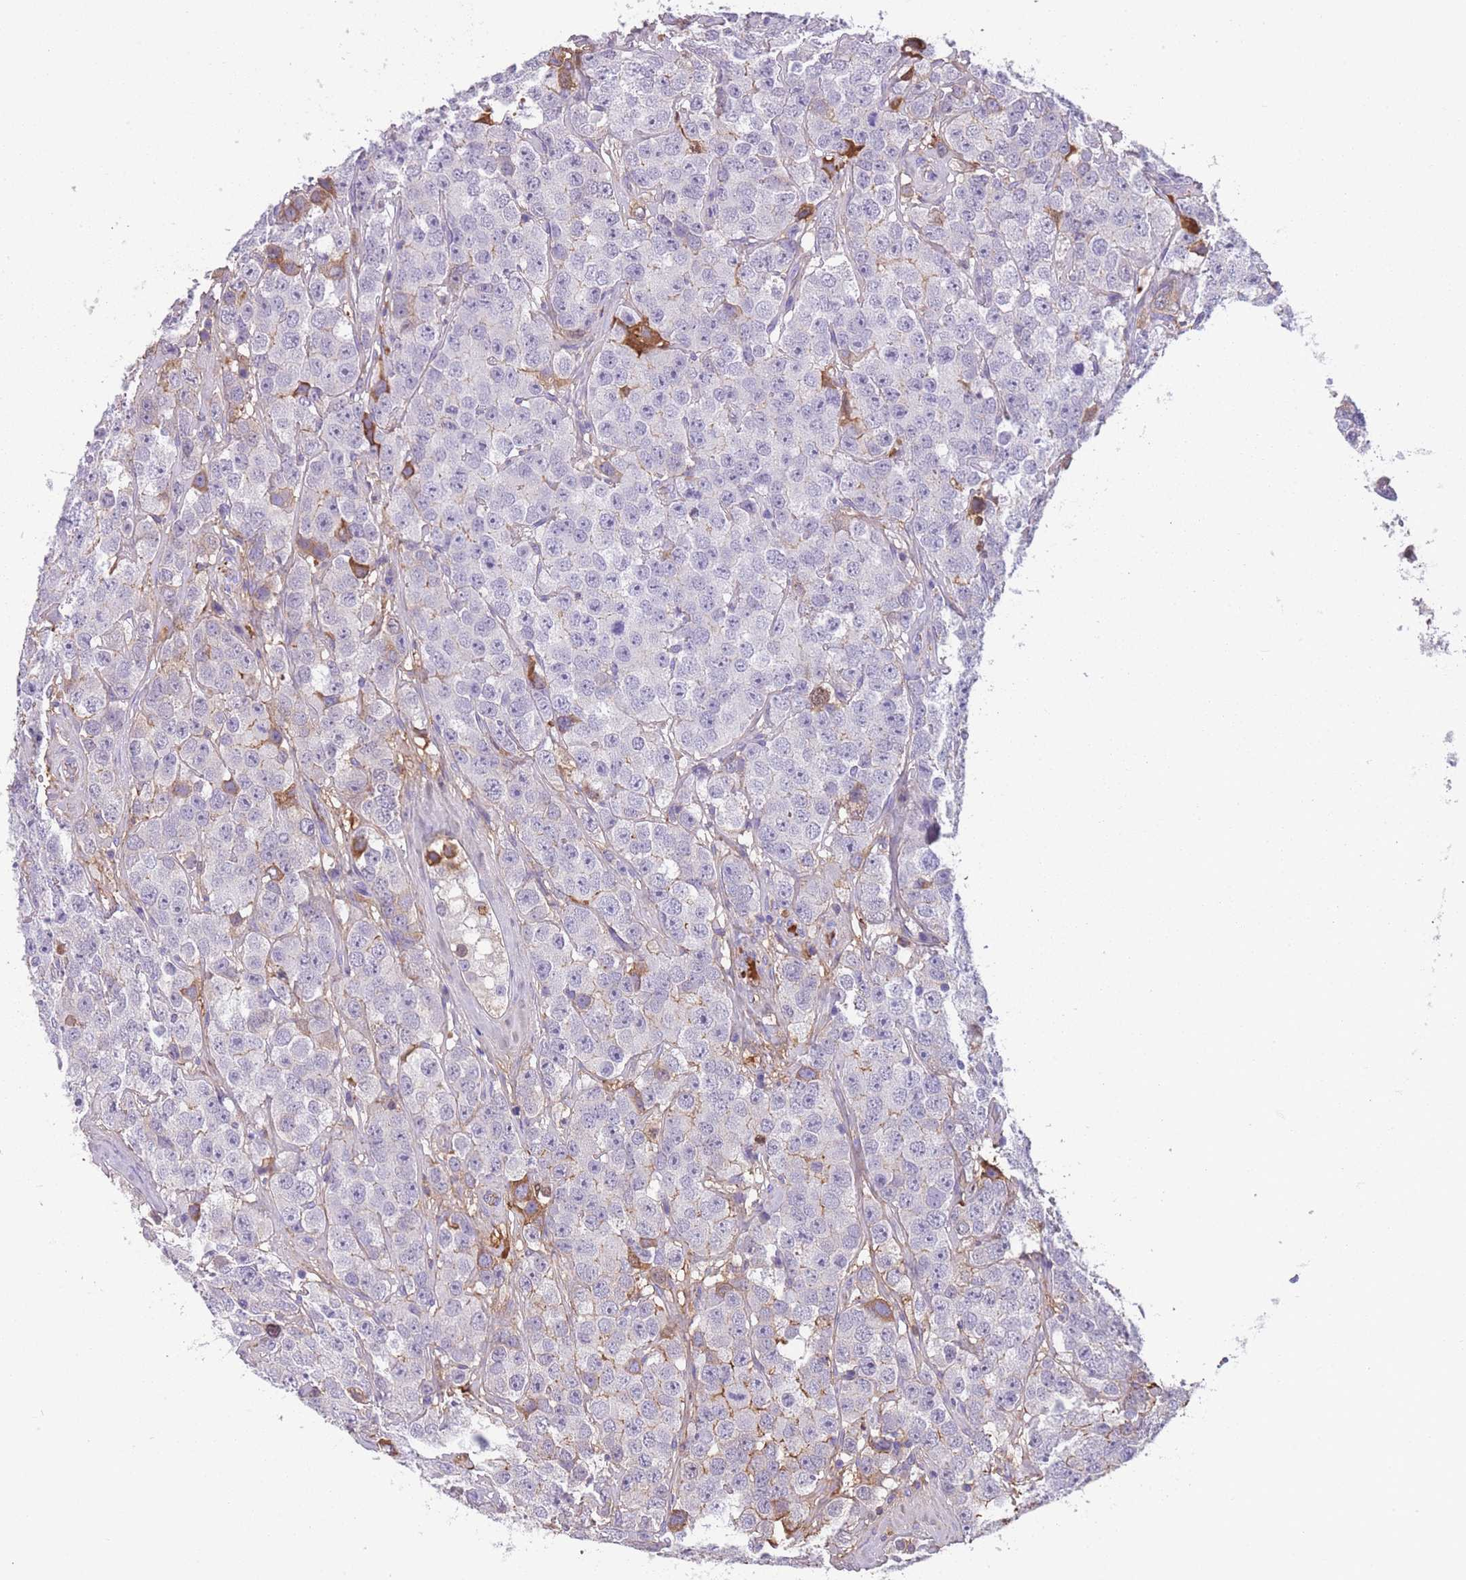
{"staining": {"intensity": "weak", "quantity": "<25%", "location": "cytoplasmic/membranous"}, "tissue": "testis cancer", "cell_type": "Tumor cells", "image_type": "cancer", "snomed": [{"axis": "morphology", "description": "Seminoma, NOS"}, {"axis": "topography", "description": "Testis"}], "caption": "A photomicrograph of human testis seminoma is negative for staining in tumor cells.", "gene": "GNAT1", "patient": {"sex": "male", "age": 28}}